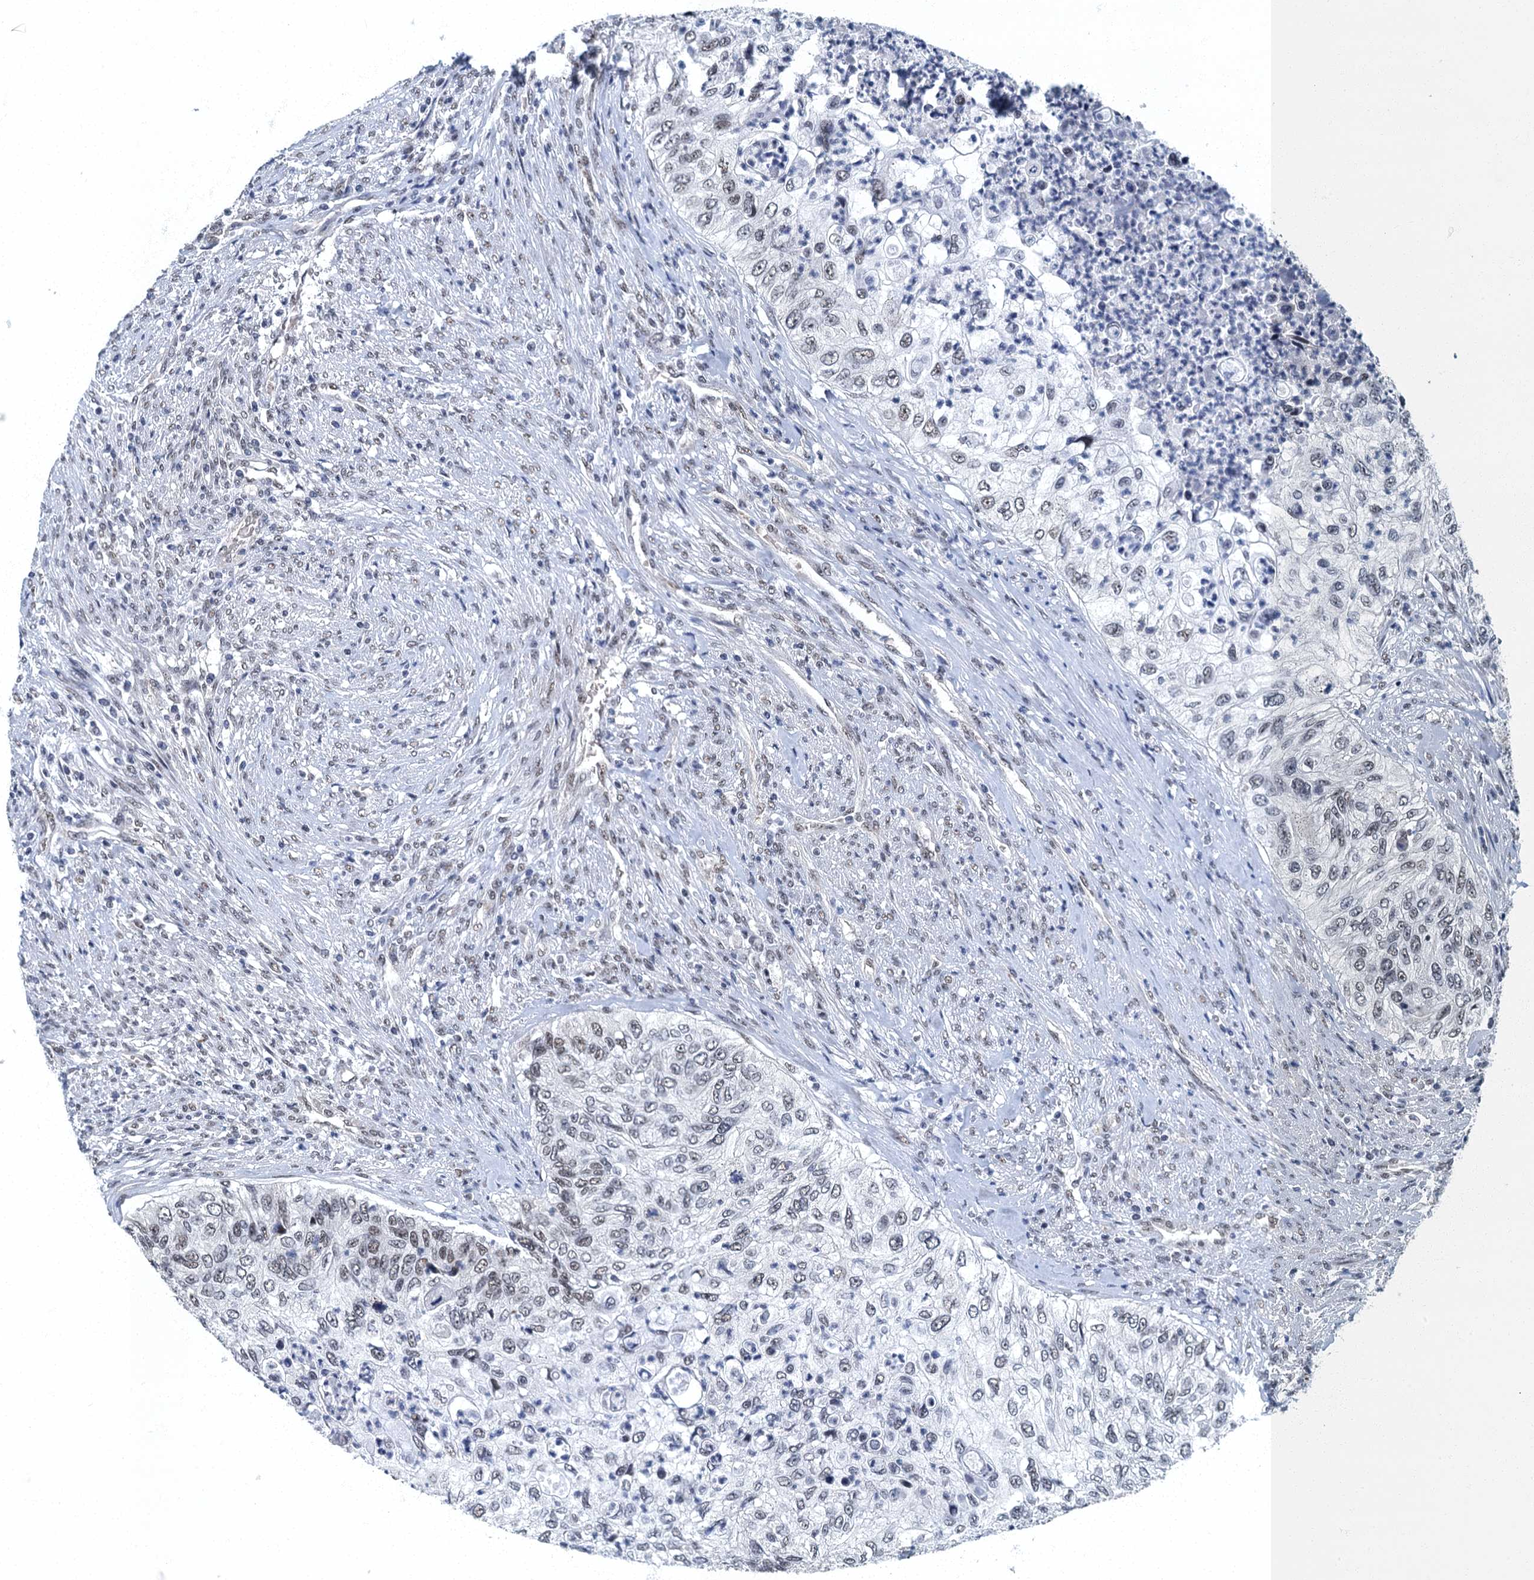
{"staining": {"intensity": "weak", "quantity": "<25%", "location": "nuclear"}, "tissue": "urothelial cancer", "cell_type": "Tumor cells", "image_type": "cancer", "snomed": [{"axis": "morphology", "description": "Urothelial carcinoma, High grade"}, {"axis": "topography", "description": "Urinary bladder"}], "caption": "A high-resolution histopathology image shows immunohistochemistry staining of high-grade urothelial carcinoma, which shows no significant positivity in tumor cells.", "gene": "GADL1", "patient": {"sex": "female", "age": 60}}